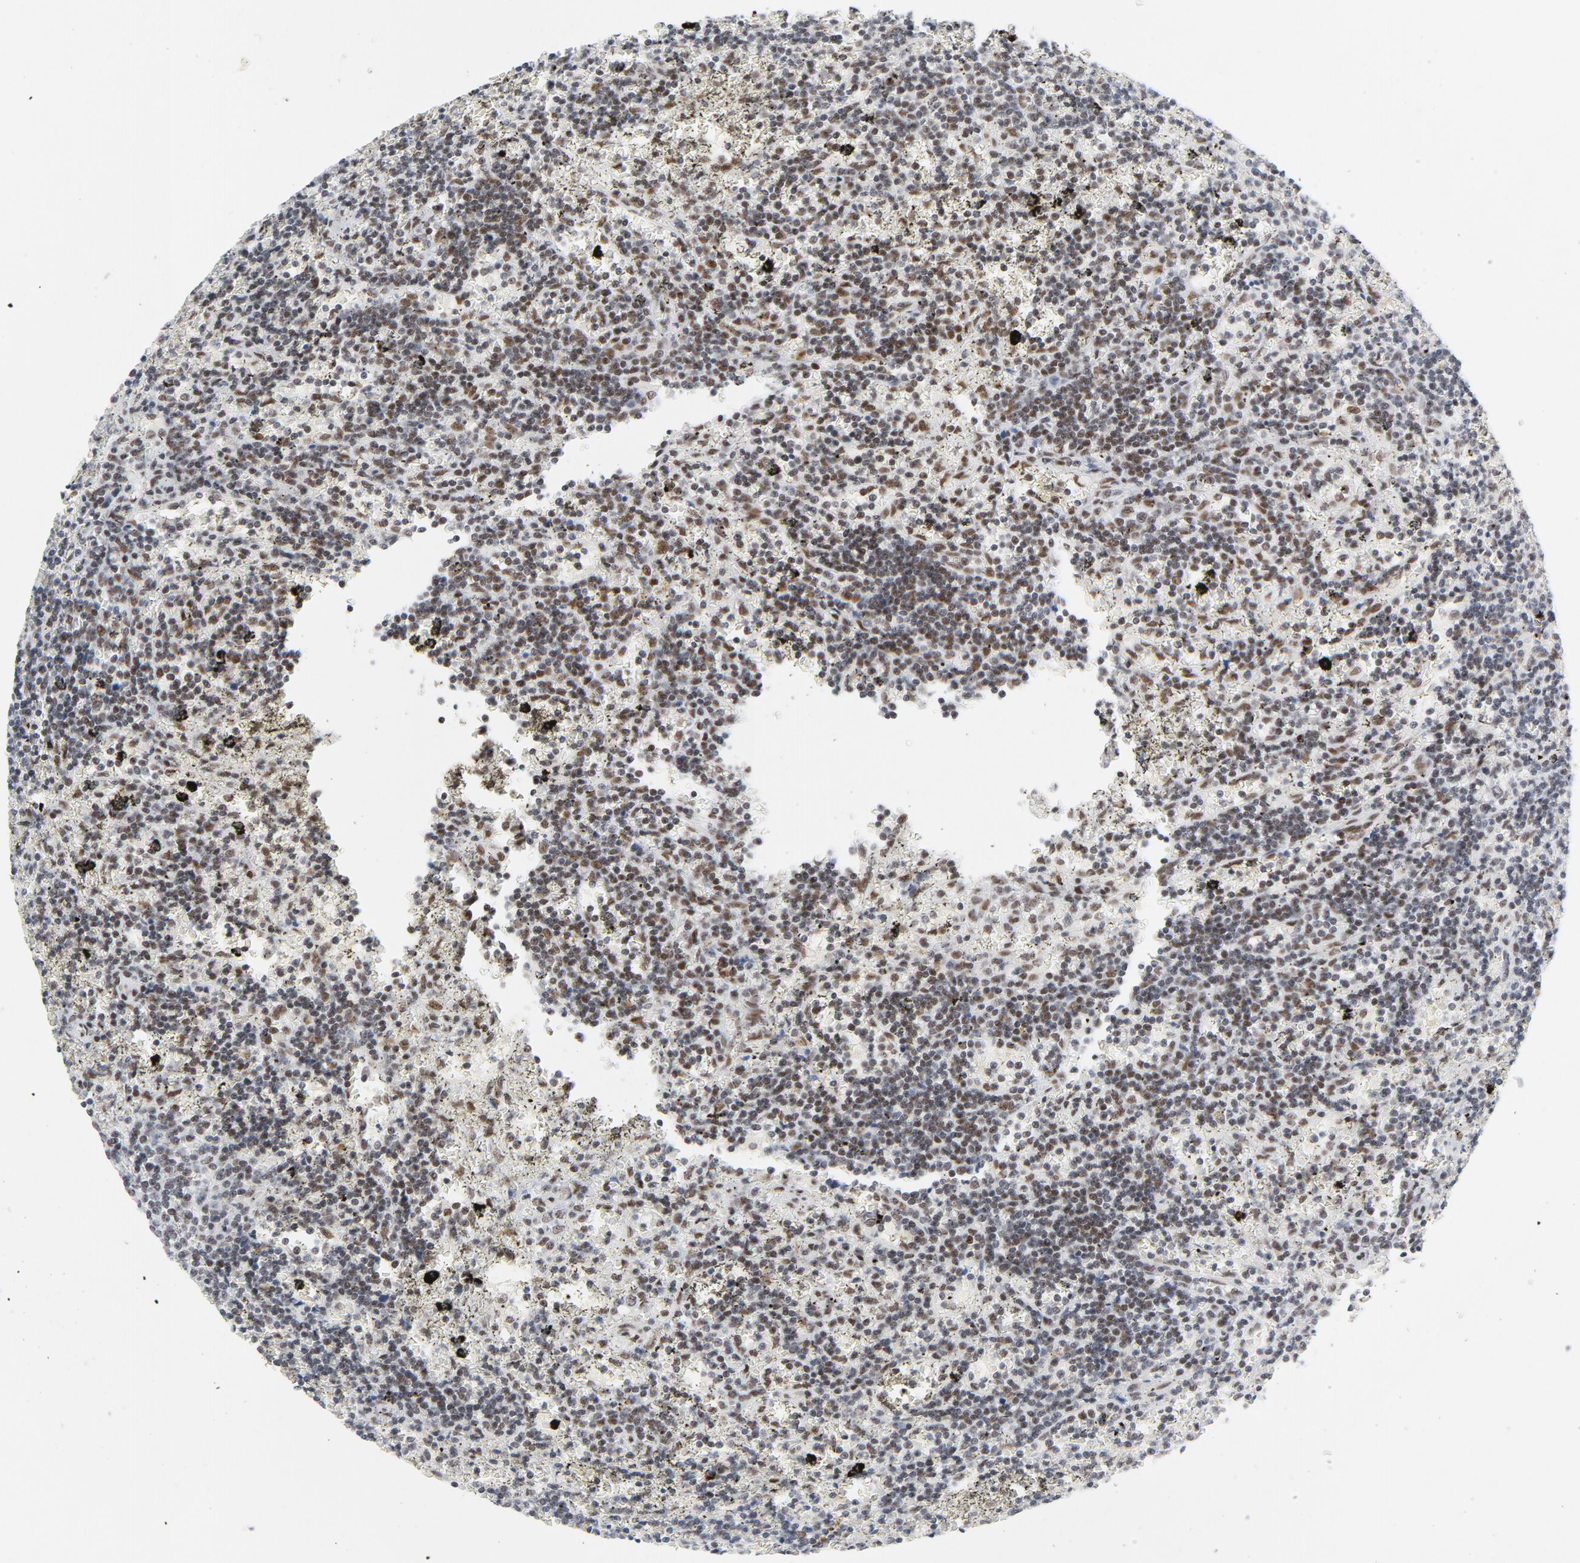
{"staining": {"intensity": "moderate", "quantity": ">75%", "location": "nuclear"}, "tissue": "lymphoma", "cell_type": "Tumor cells", "image_type": "cancer", "snomed": [{"axis": "morphology", "description": "Malignant lymphoma, non-Hodgkin's type, Low grade"}, {"axis": "topography", "description": "Spleen"}], "caption": "Immunohistochemical staining of human malignant lymphoma, non-Hodgkin's type (low-grade) reveals medium levels of moderate nuclear protein expression in about >75% of tumor cells.", "gene": "HSF1", "patient": {"sex": "male", "age": 60}}